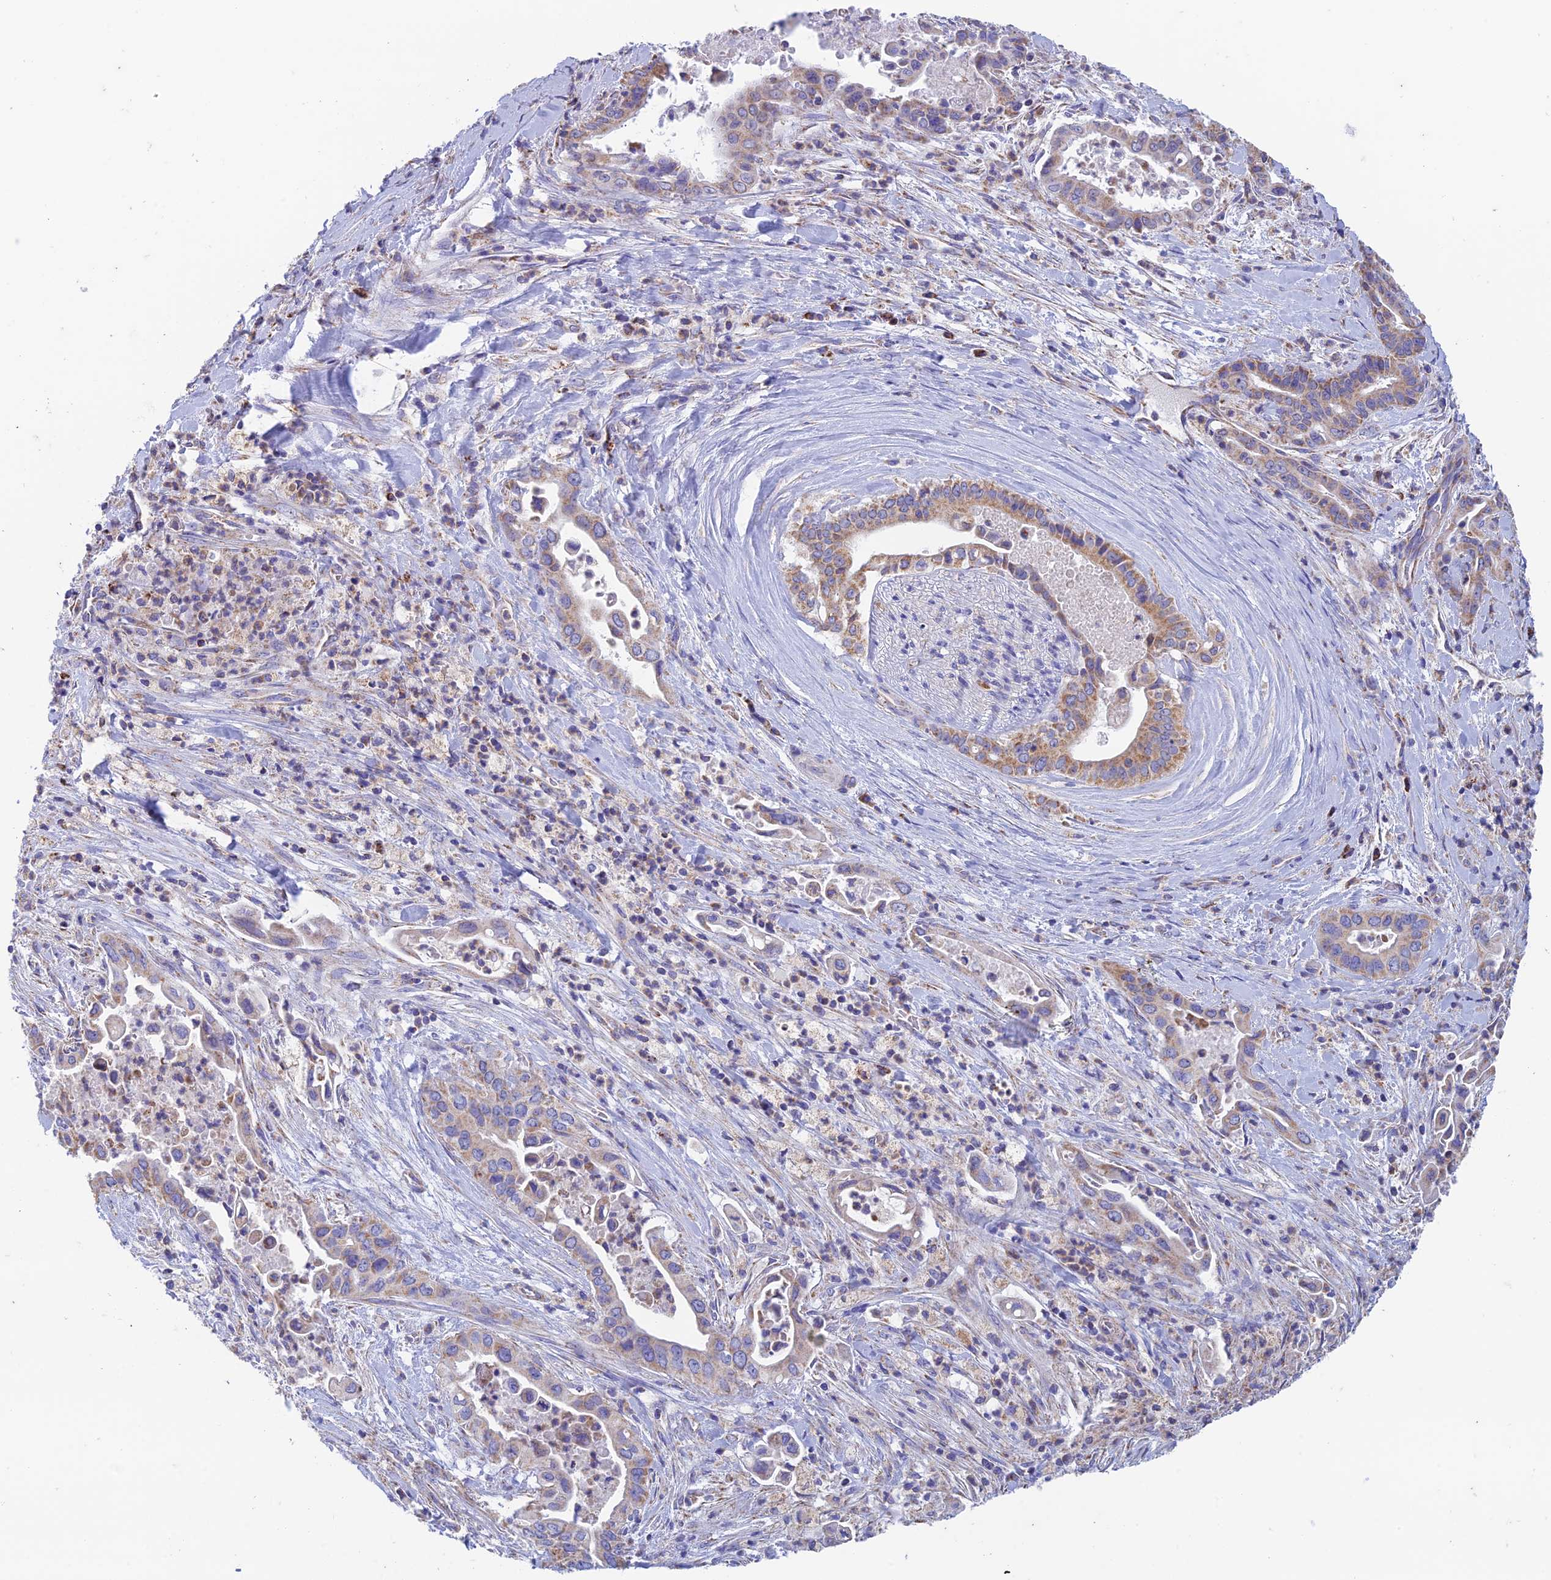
{"staining": {"intensity": "moderate", "quantity": "25%-75%", "location": "cytoplasmic/membranous"}, "tissue": "pancreatic cancer", "cell_type": "Tumor cells", "image_type": "cancer", "snomed": [{"axis": "morphology", "description": "Adenocarcinoma, NOS"}, {"axis": "topography", "description": "Pancreas"}], "caption": "Human pancreatic cancer (adenocarcinoma) stained for a protein (brown) reveals moderate cytoplasmic/membranous positive staining in approximately 25%-75% of tumor cells.", "gene": "ZNF181", "patient": {"sex": "female", "age": 77}}